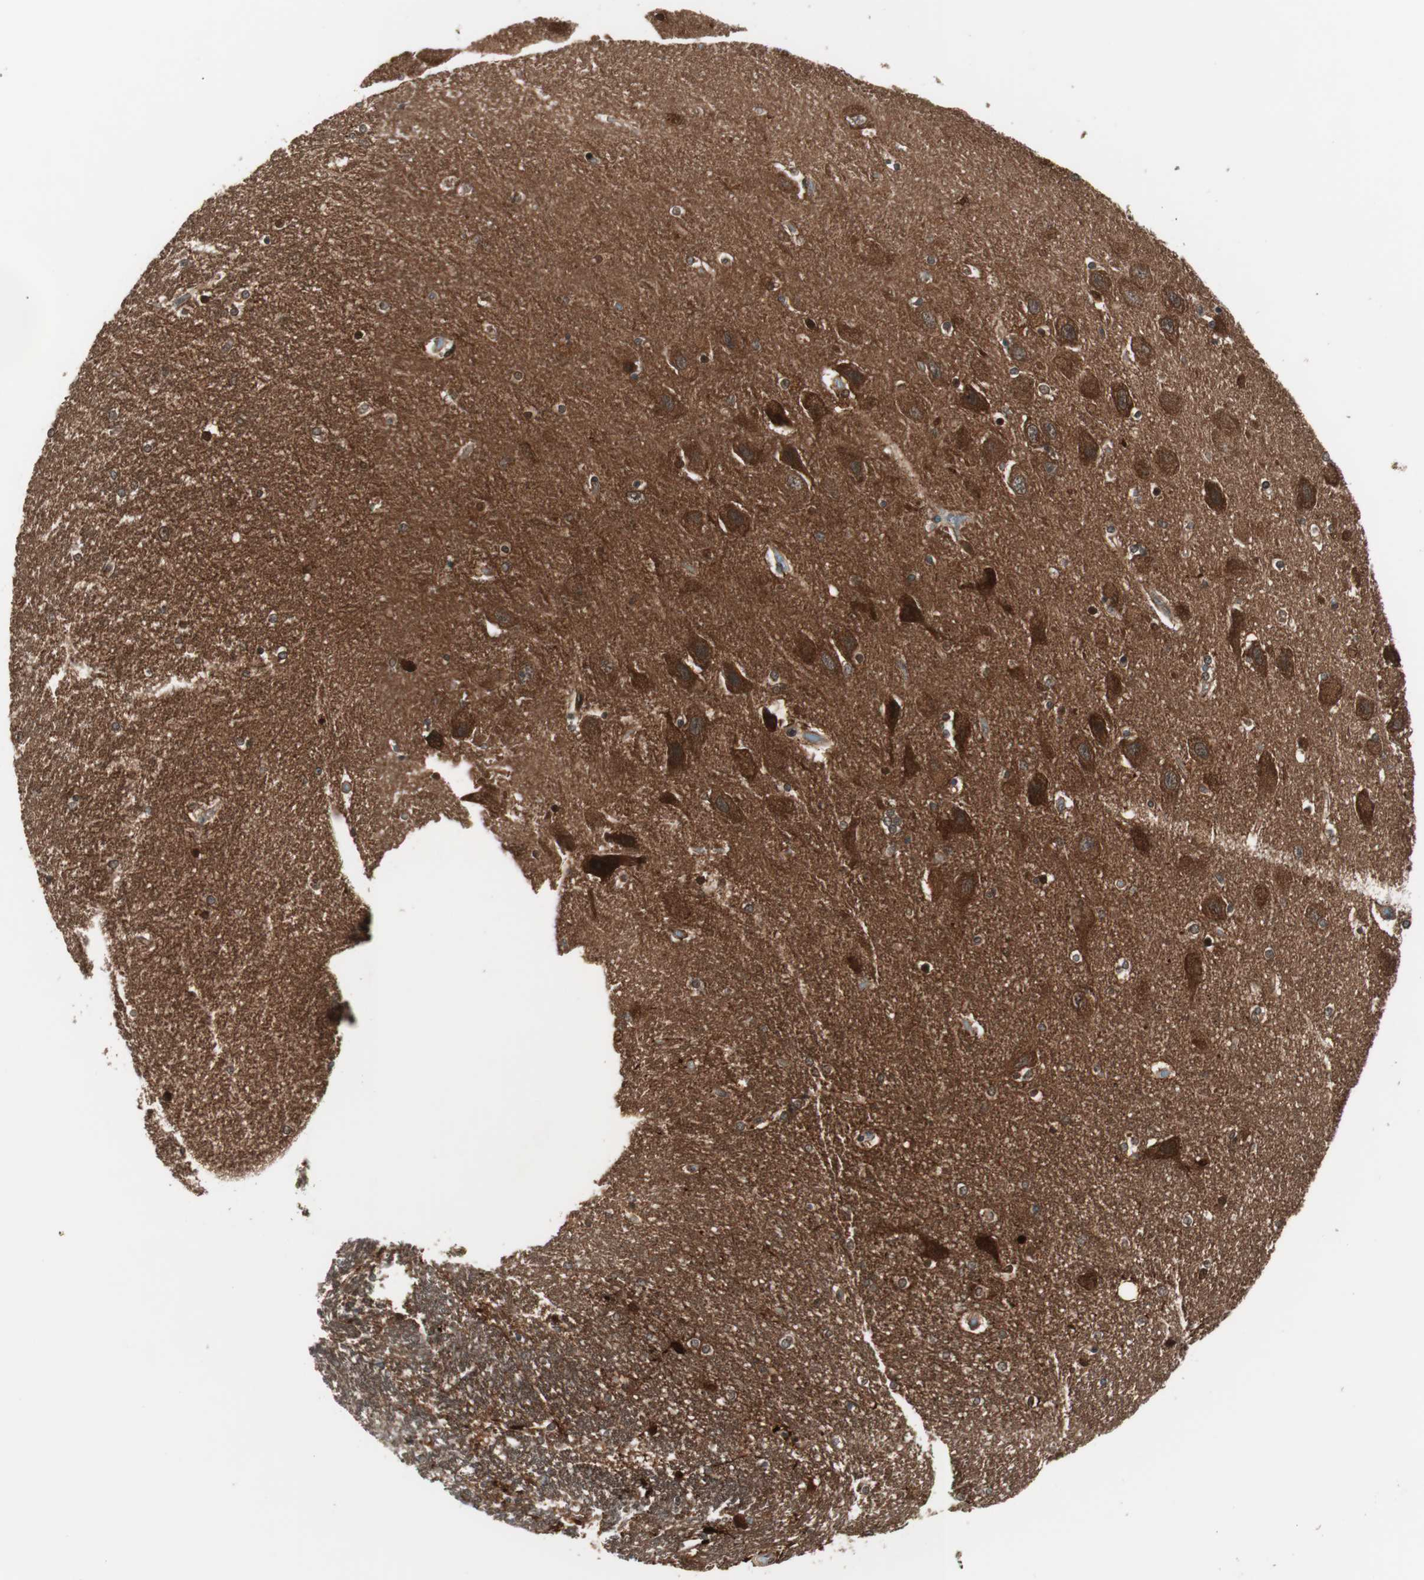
{"staining": {"intensity": "strong", "quantity": ">75%", "location": "cytoplasmic/membranous,nuclear"}, "tissue": "hippocampus", "cell_type": "Glial cells", "image_type": "normal", "snomed": [{"axis": "morphology", "description": "Normal tissue, NOS"}, {"axis": "topography", "description": "Hippocampus"}], "caption": "Benign hippocampus shows strong cytoplasmic/membranous,nuclear positivity in about >75% of glial cells, visualized by immunohistochemistry.", "gene": "PRKG2", "patient": {"sex": "female", "age": 54}}